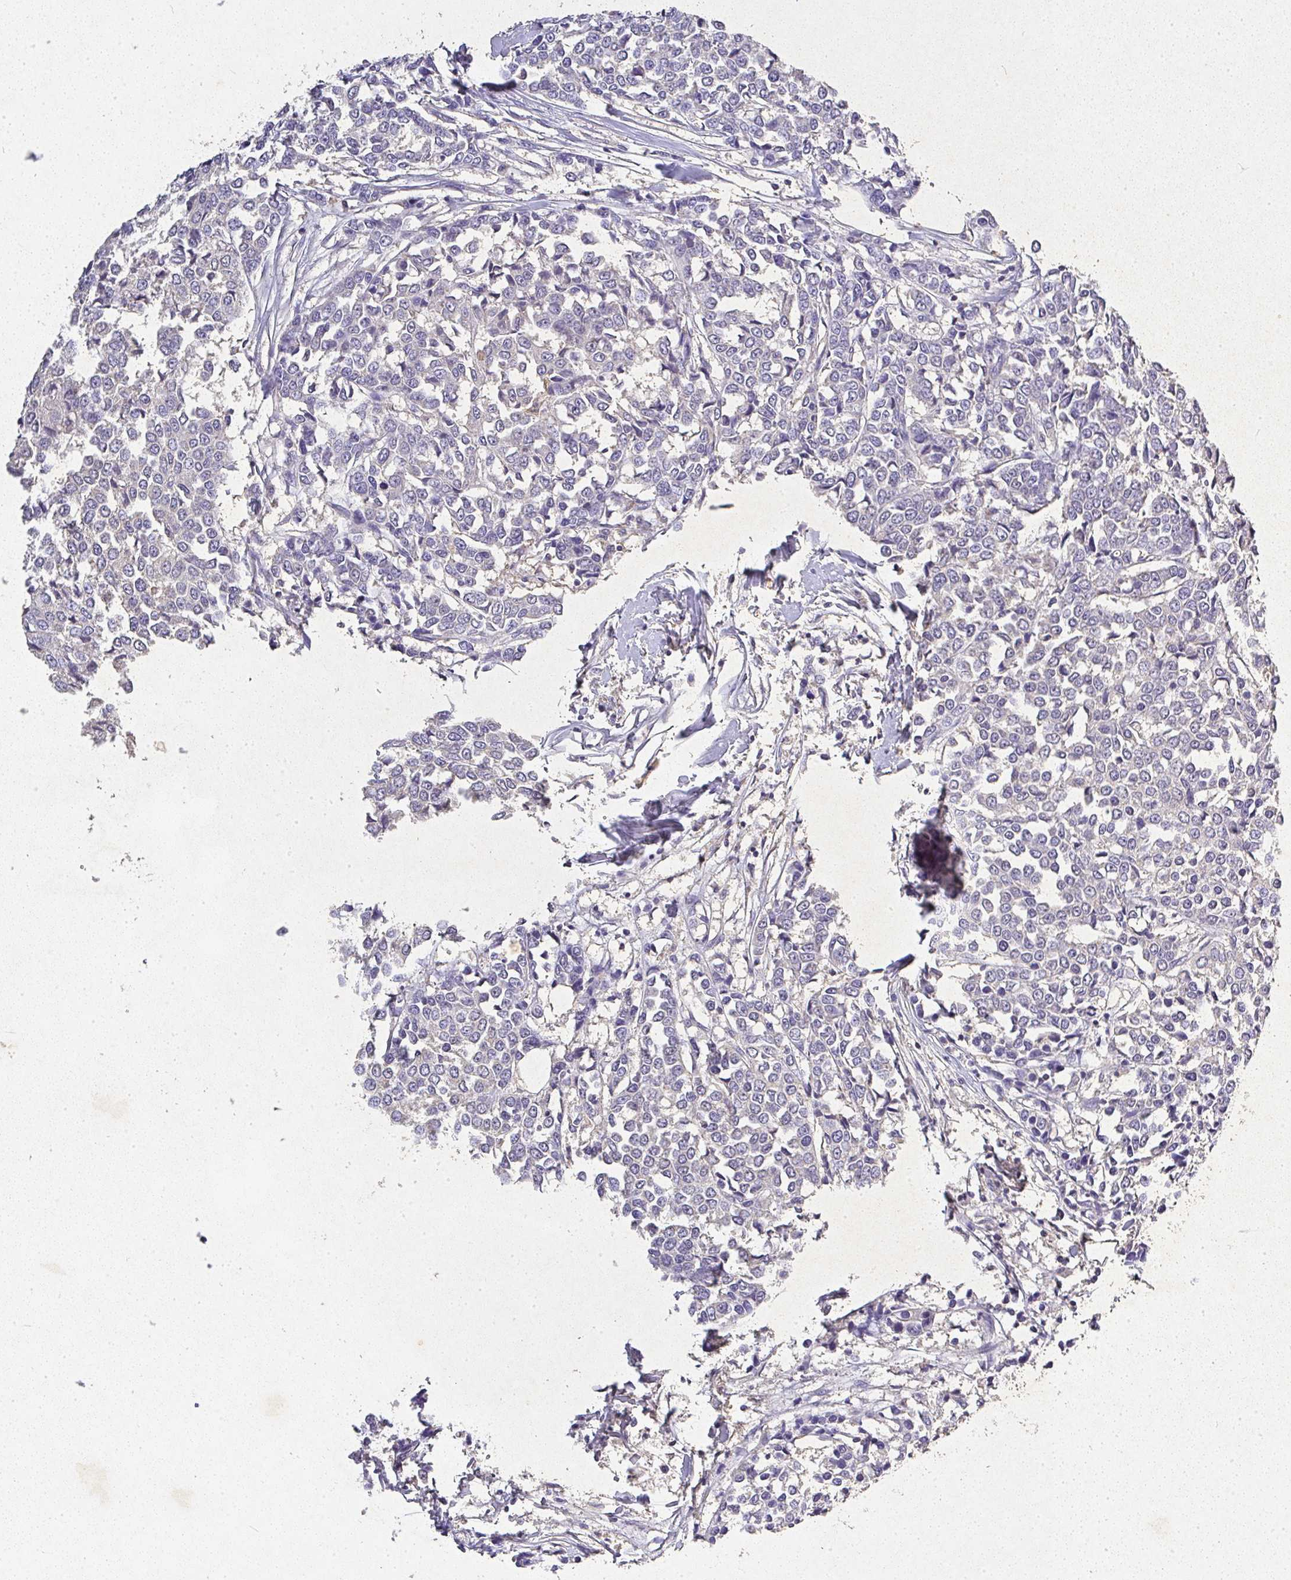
{"staining": {"intensity": "negative", "quantity": "none", "location": "none"}, "tissue": "breast cancer", "cell_type": "Tumor cells", "image_type": "cancer", "snomed": [{"axis": "morphology", "description": "Duct carcinoma"}, {"axis": "topography", "description": "Breast"}], "caption": "Immunohistochemical staining of breast cancer displays no significant staining in tumor cells.", "gene": "RPS2", "patient": {"sex": "female", "age": 80}}